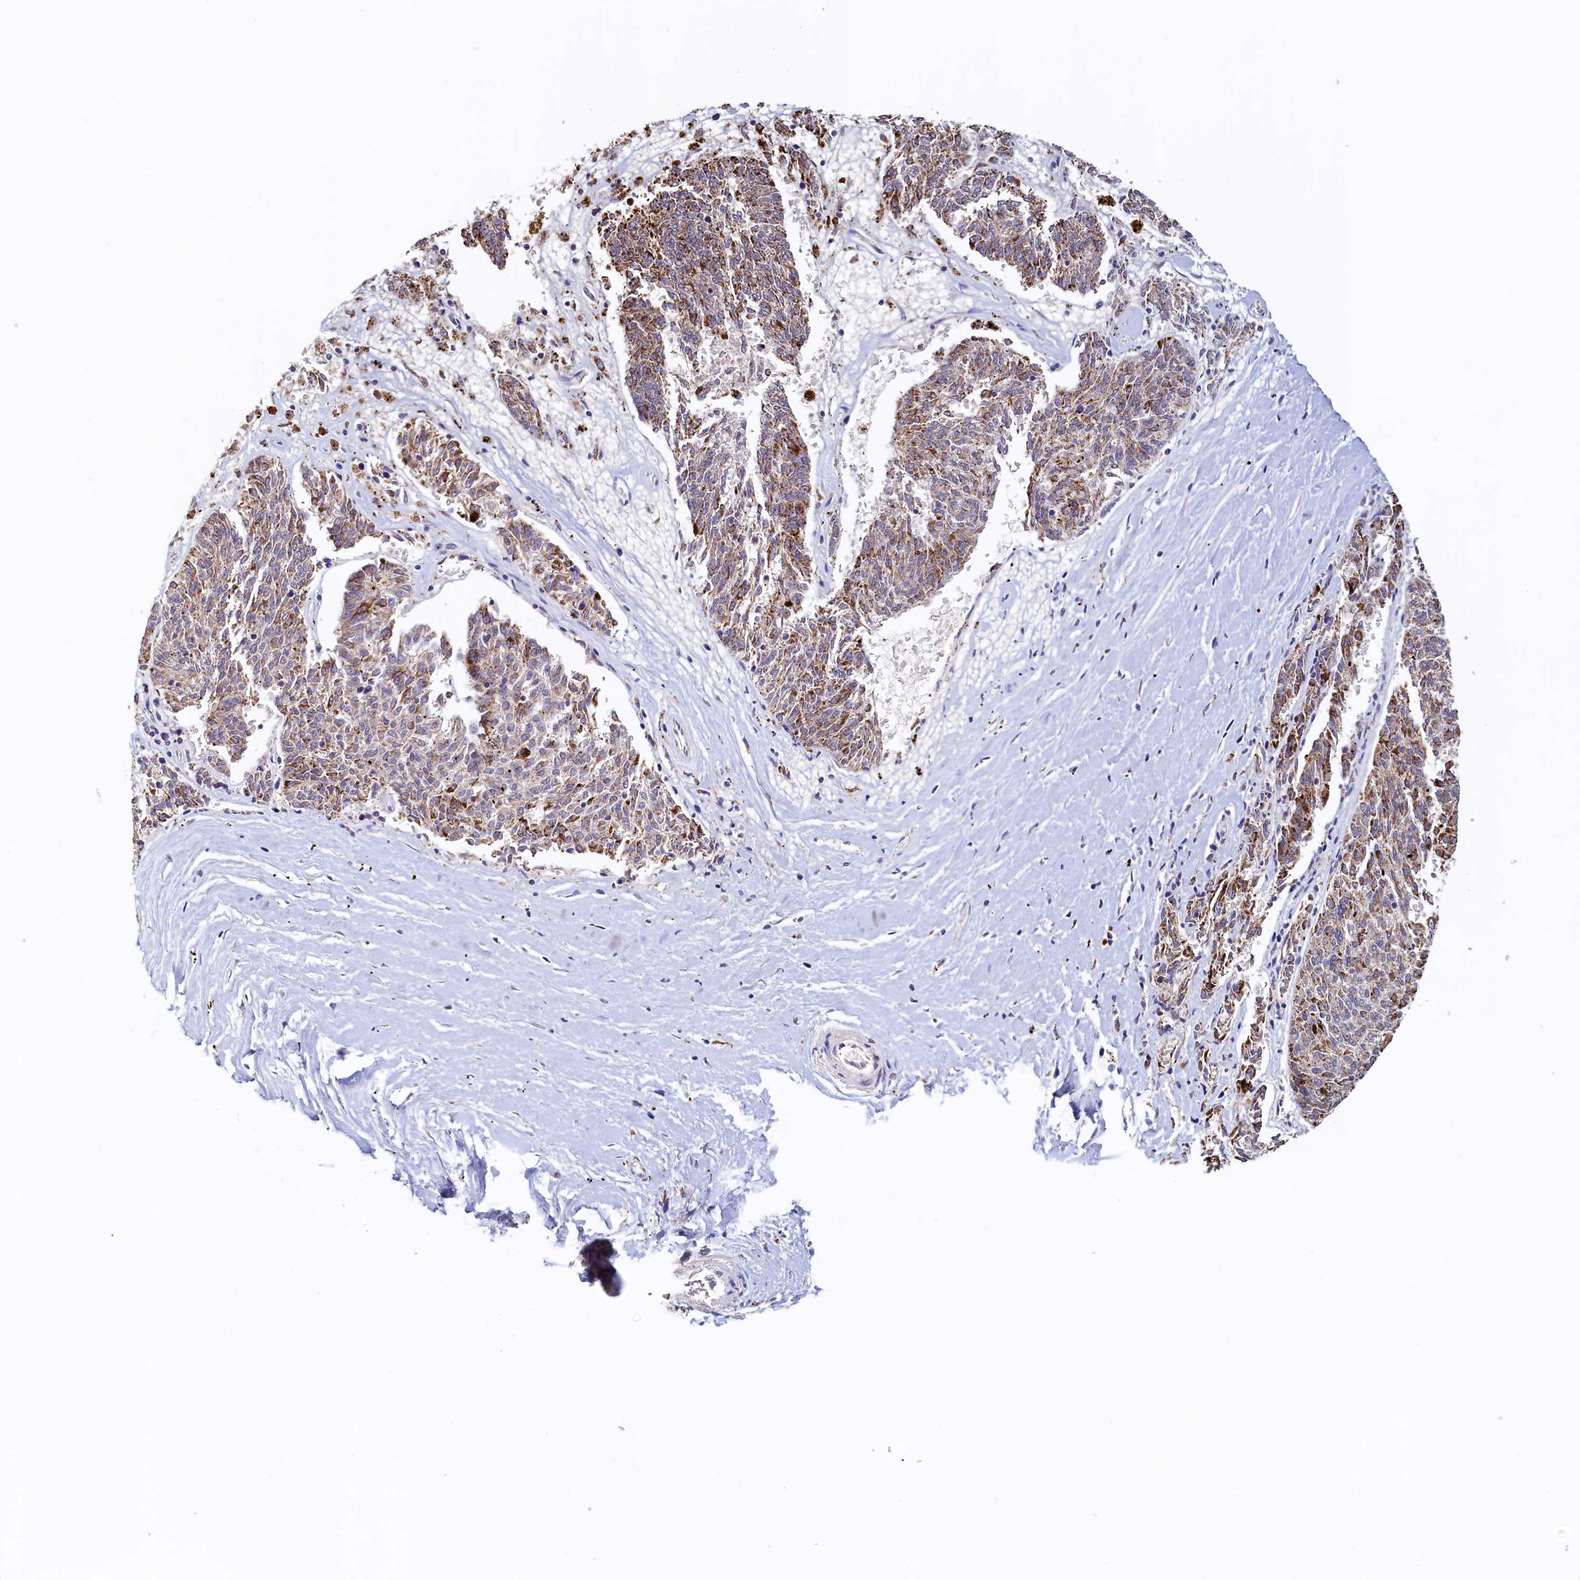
{"staining": {"intensity": "moderate", "quantity": ">75%", "location": "cytoplasmic/membranous"}, "tissue": "melanoma", "cell_type": "Tumor cells", "image_type": "cancer", "snomed": [{"axis": "morphology", "description": "Malignant melanoma, NOS"}, {"axis": "topography", "description": "Skin"}], "caption": "IHC (DAB (3,3'-diaminobenzidine)) staining of human melanoma reveals moderate cytoplasmic/membranous protein expression in approximately >75% of tumor cells. The staining was performed using DAB to visualize the protein expression in brown, while the nuclei were stained in blue with hematoxylin (Magnification: 20x).", "gene": "POC1A", "patient": {"sex": "female", "age": 72}}